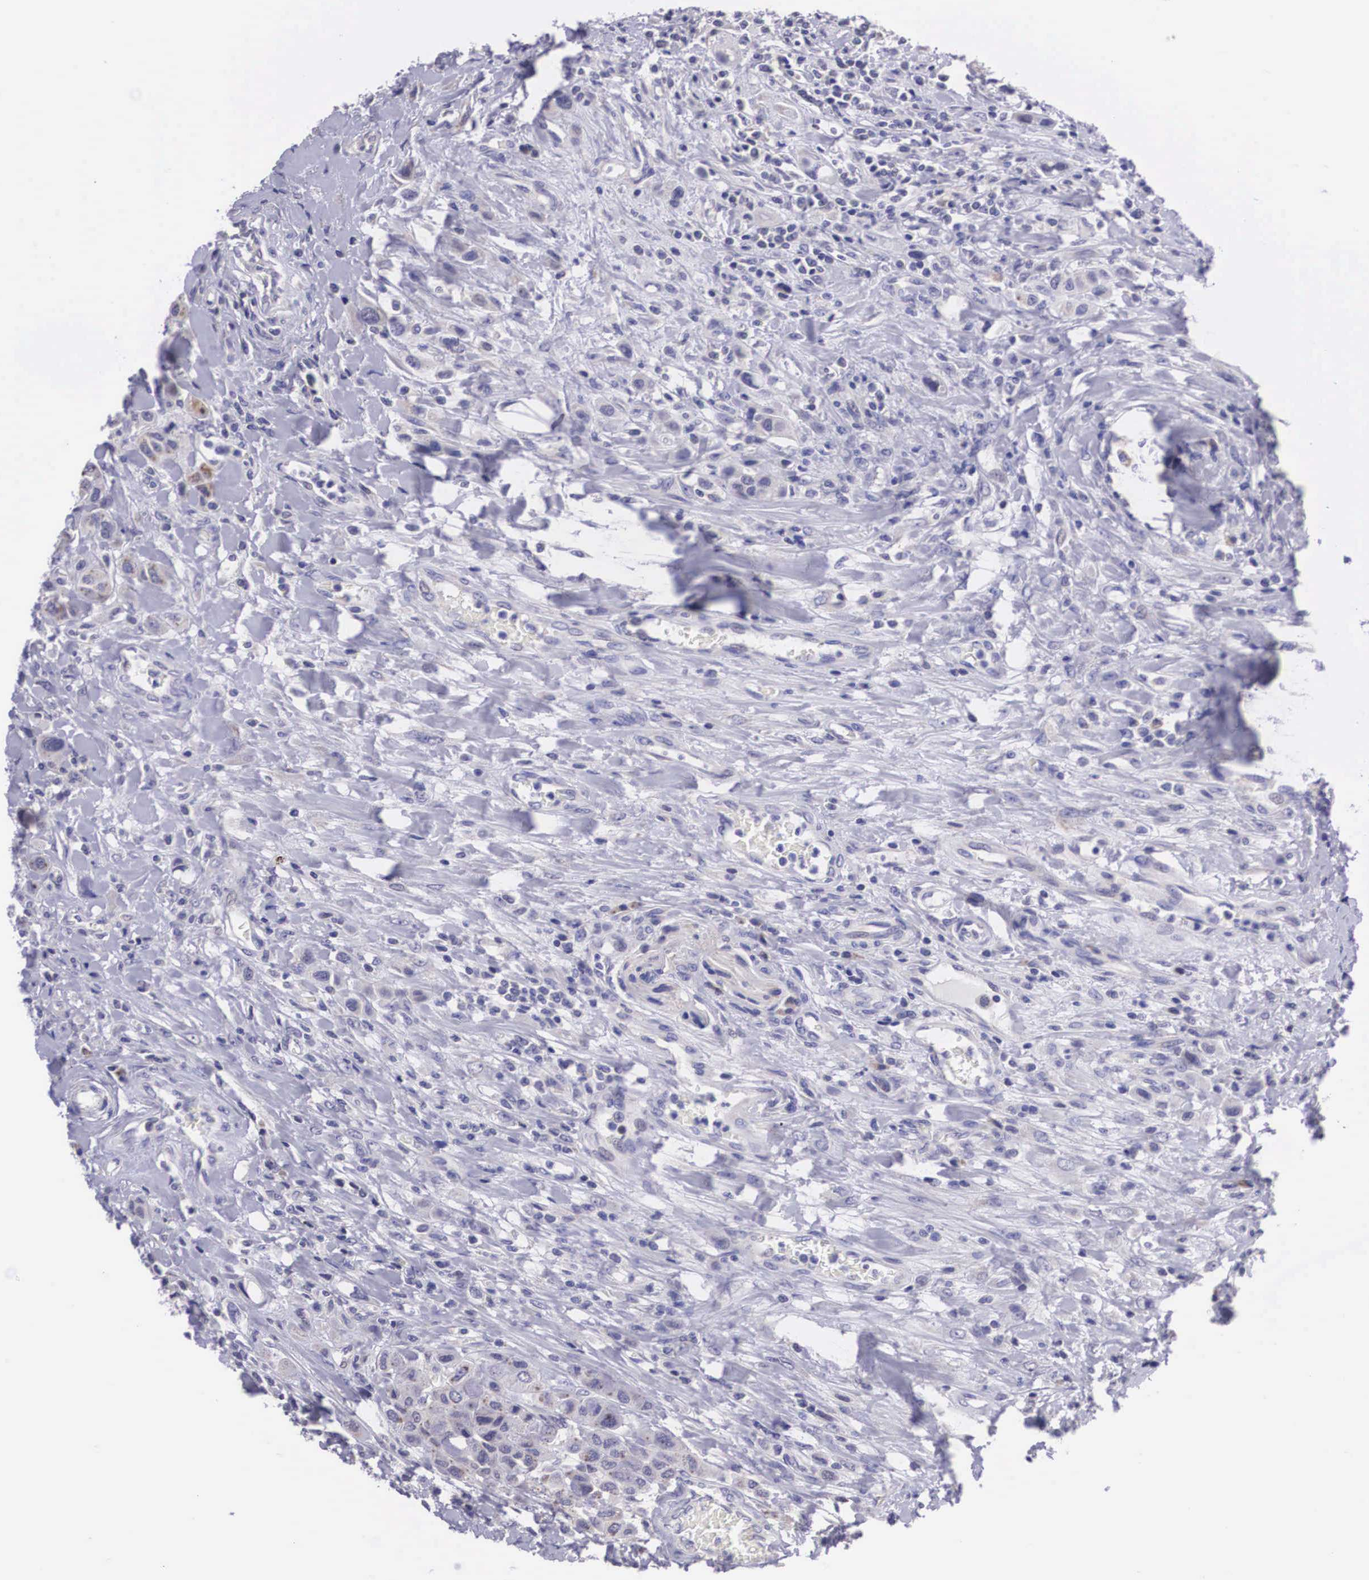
{"staining": {"intensity": "negative", "quantity": "none", "location": "none"}, "tissue": "urothelial cancer", "cell_type": "Tumor cells", "image_type": "cancer", "snomed": [{"axis": "morphology", "description": "Urothelial carcinoma, High grade"}, {"axis": "topography", "description": "Urinary bladder"}], "caption": "Tumor cells show no significant staining in high-grade urothelial carcinoma.", "gene": "ARG2", "patient": {"sex": "male", "age": 50}}